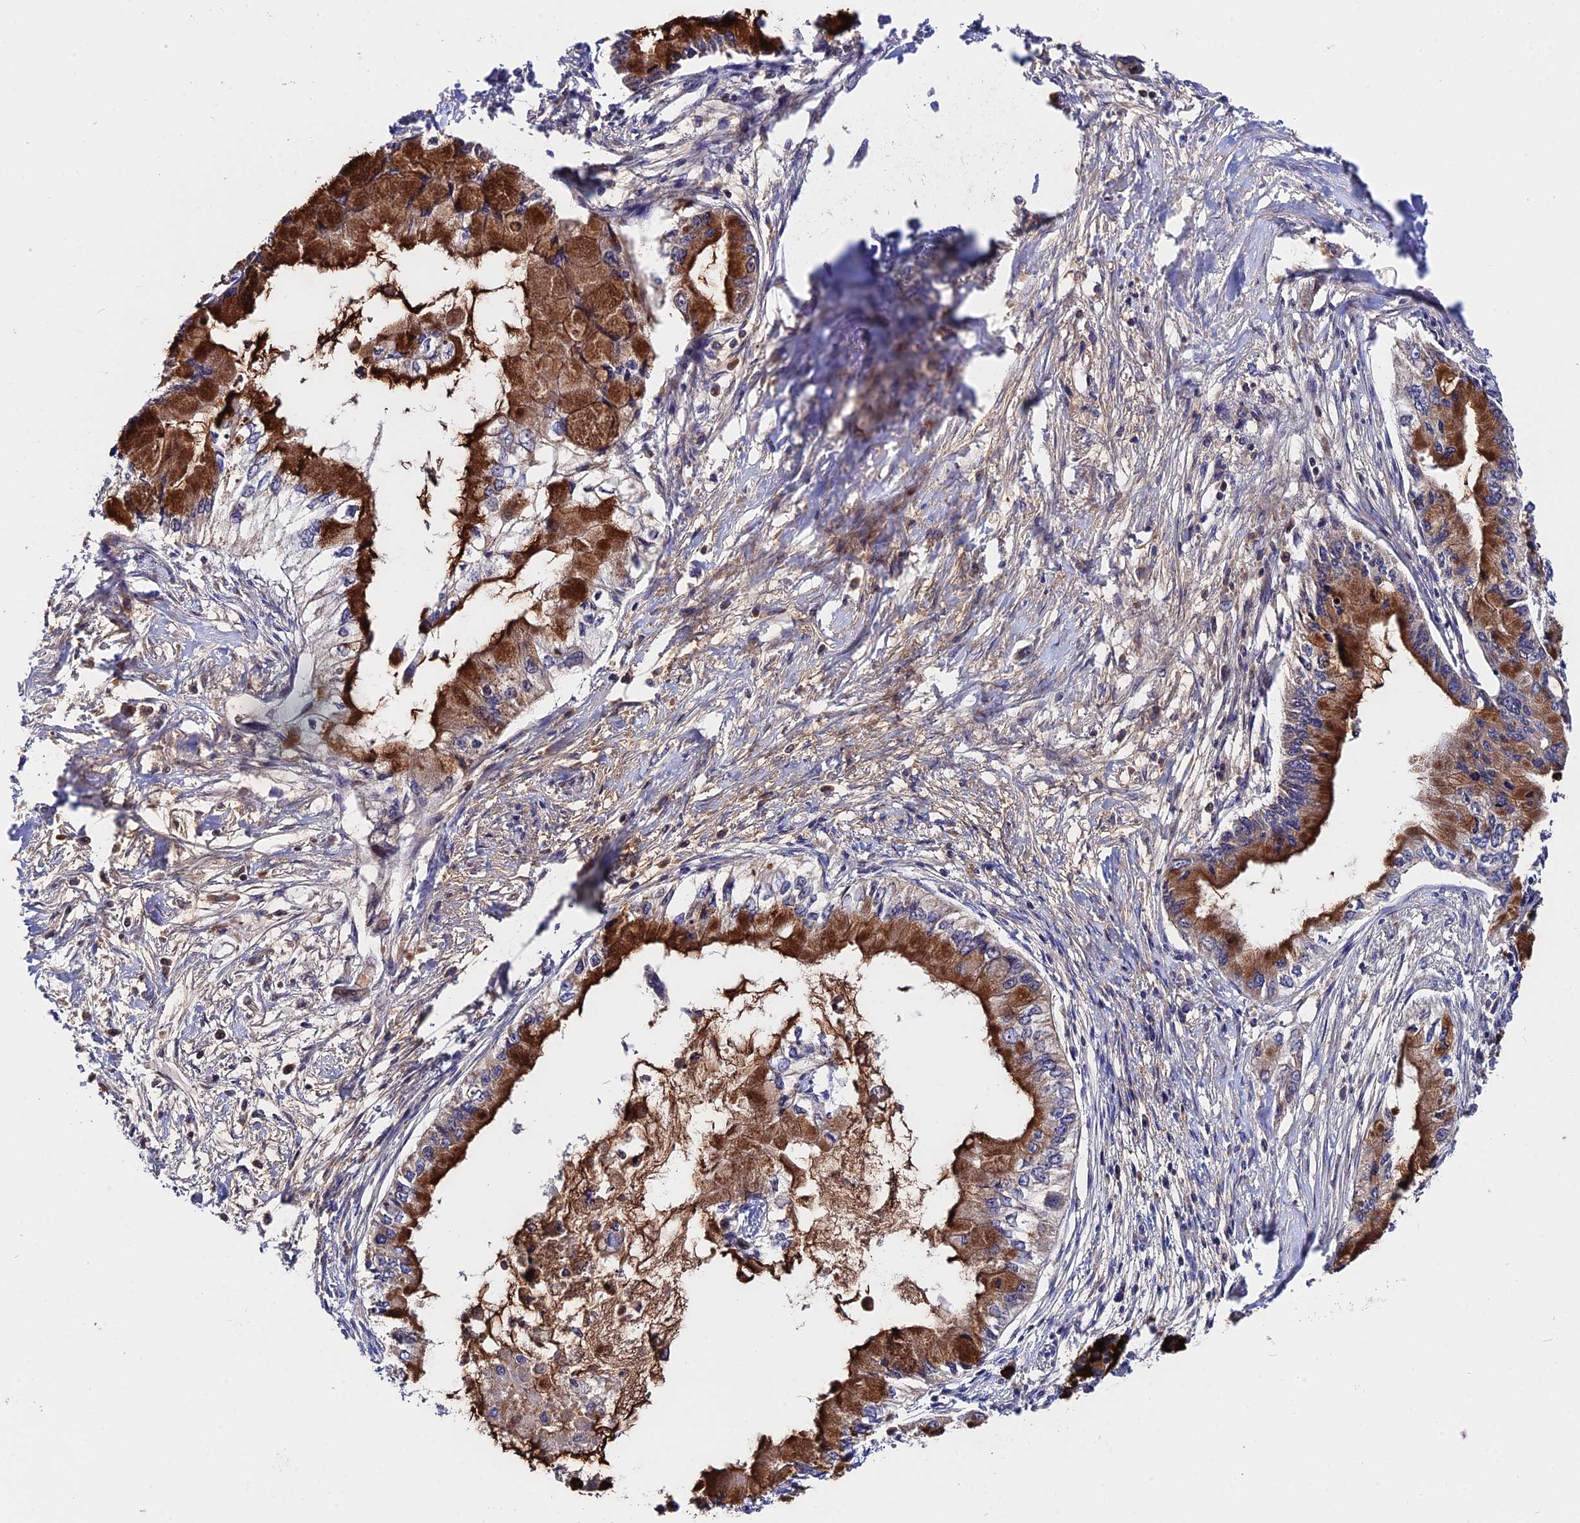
{"staining": {"intensity": "strong", "quantity": ">75%", "location": "cytoplasmic/membranous"}, "tissue": "pancreatic cancer", "cell_type": "Tumor cells", "image_type": "cancer", "snomed": [{"axis": "morphology", "description": "Adenocarcinoma, NOS"}, {"axis": "topography", "description": "Pancreas"}], "caption": "A histopathology image showing strong cytoplasmic/membranous expression in about >75% of tumor cells in pancreatic cancer (adenocarcinoma), as visualized by brown immunohistochemical staining.", "gene": "CDC37L1", "patient": {"sex": "male", "age": 48}}